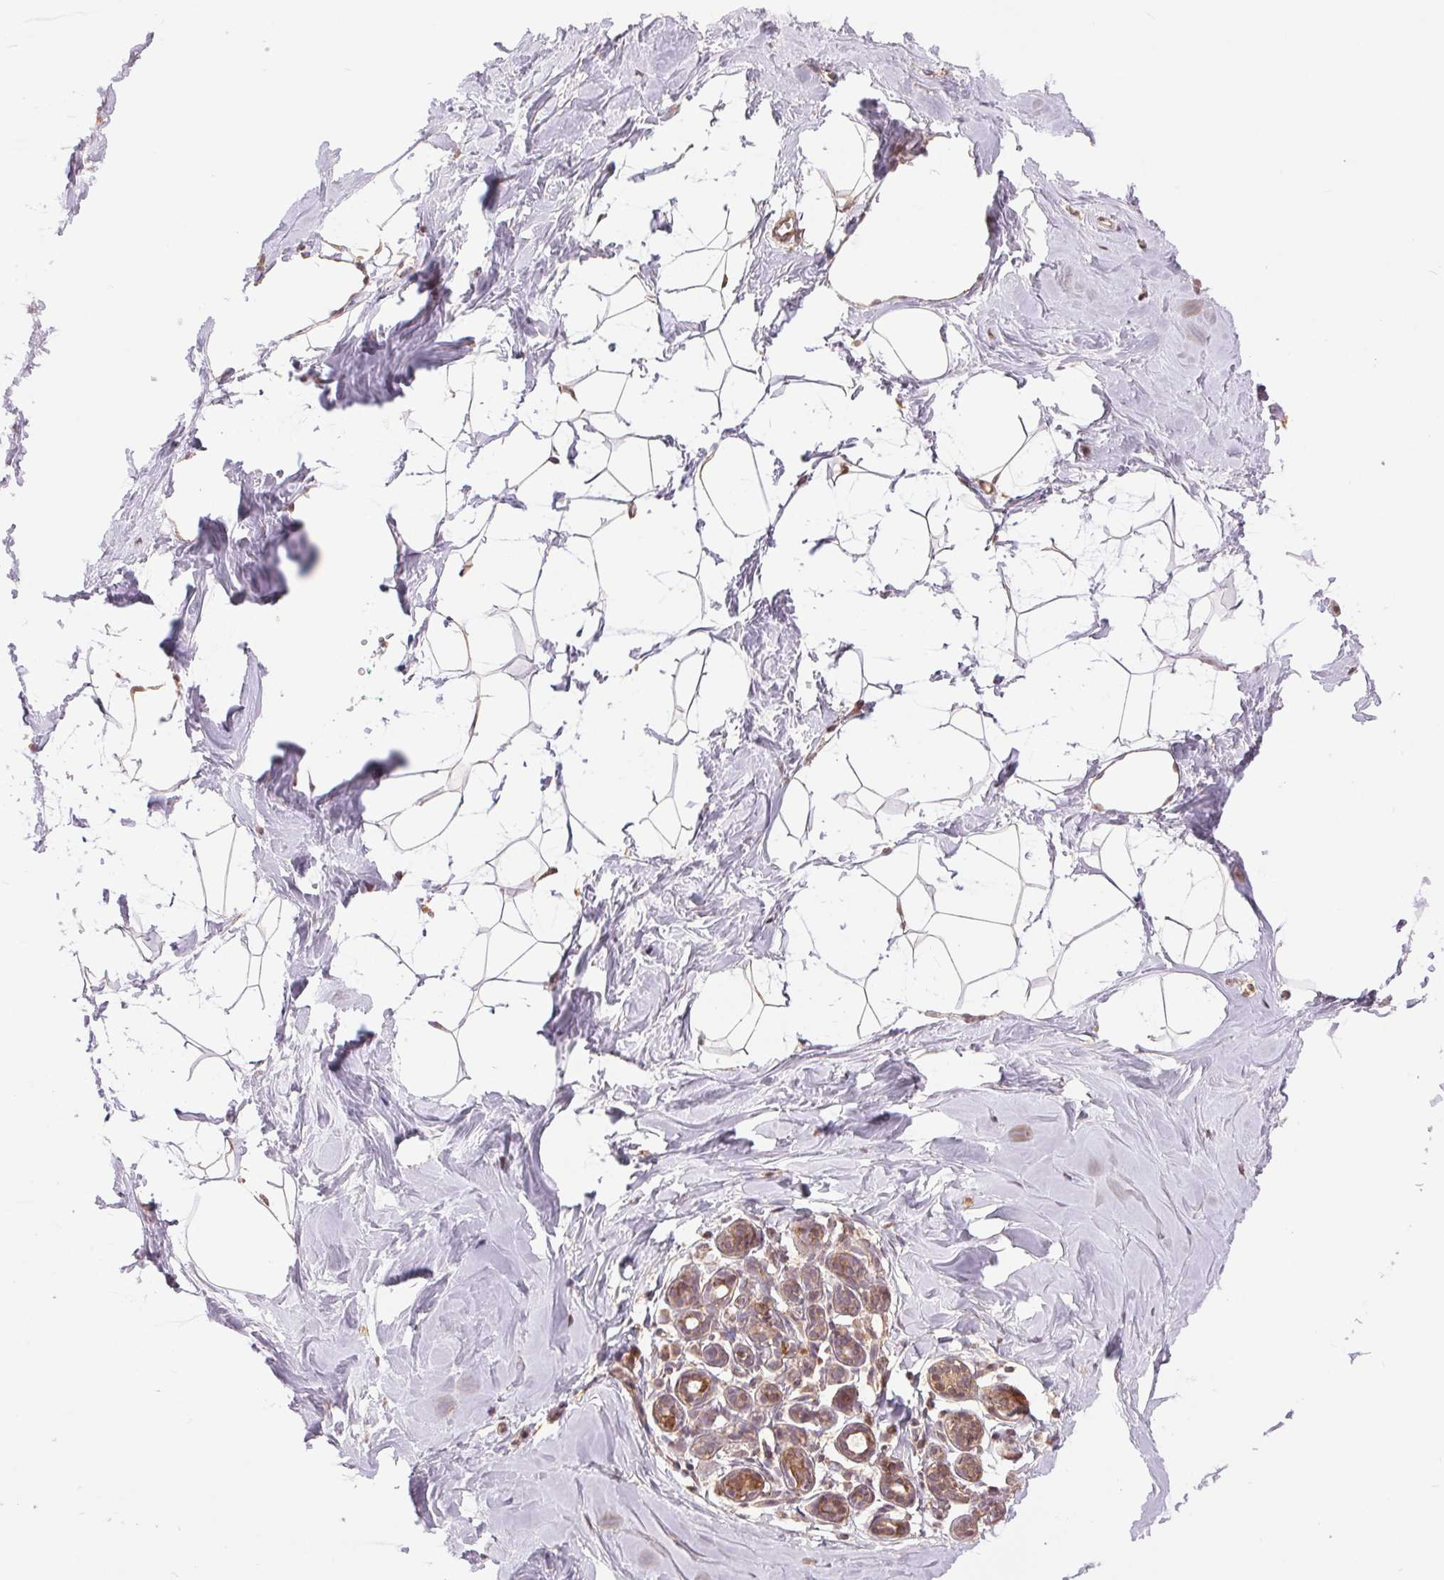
{"staining": {"intensity": "moderate", "quantity": "<25%", "location": "nuclear"}, "tissue": "breast", "cell_type": "Adipocytes", "image_type": "normal", "snomed": [{"axis": "morphology", "description": "Normal tissue, NOS"}, {"axis": "topography", "description": "Breast"}], "caption": "Protein staining by IHC demonstrates moderate nuclear positivity in approximately <25% of adipocytes in benign breast. The staining was performed using DAB to visualize the protein expression in brown, while the nuclei were stained in blue with hematoxylin (Magnification: 20x).", "gene": "BTF3L4", "patient": {"sex": "female", "age": 32}}